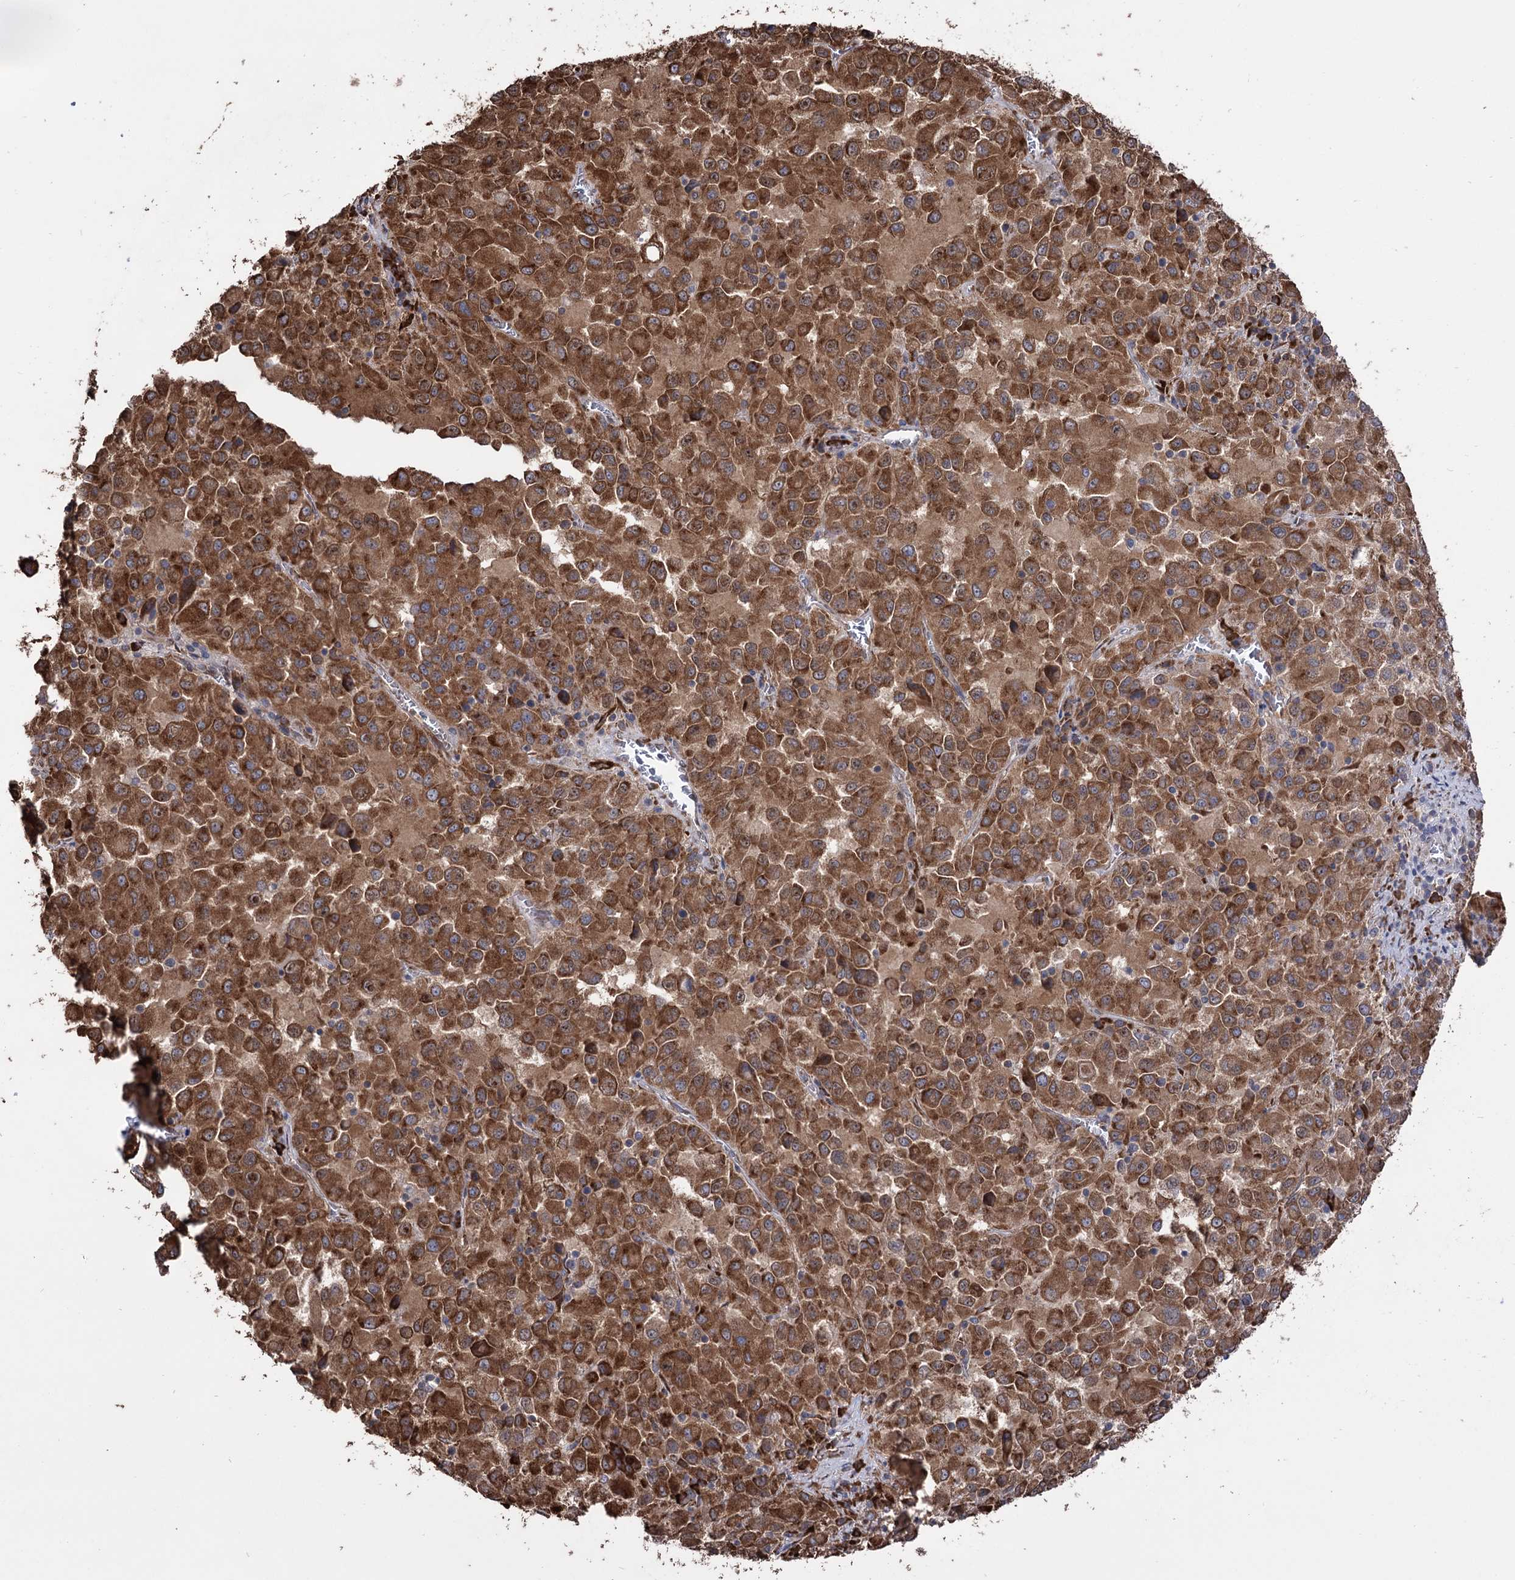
{"staining": {"intensity": "strong", "quantity": ">75%", "location": "cytoplasmic/membranous"}, "tissue": "melanoma", "cell_type": "Tumor cells", "image_type": "cancer", "snomed": [{"axis": "morphology", "description": "Malignant melanoma, Metastatic site"}, {"axis": "topography", "description": "Lung"}], "caption": "Human melanoma stained with a protein marker demonstrates strong staining in tumor cells.", "gene": "CDAN1", "patient": {"sex": "male", "age": 64}}